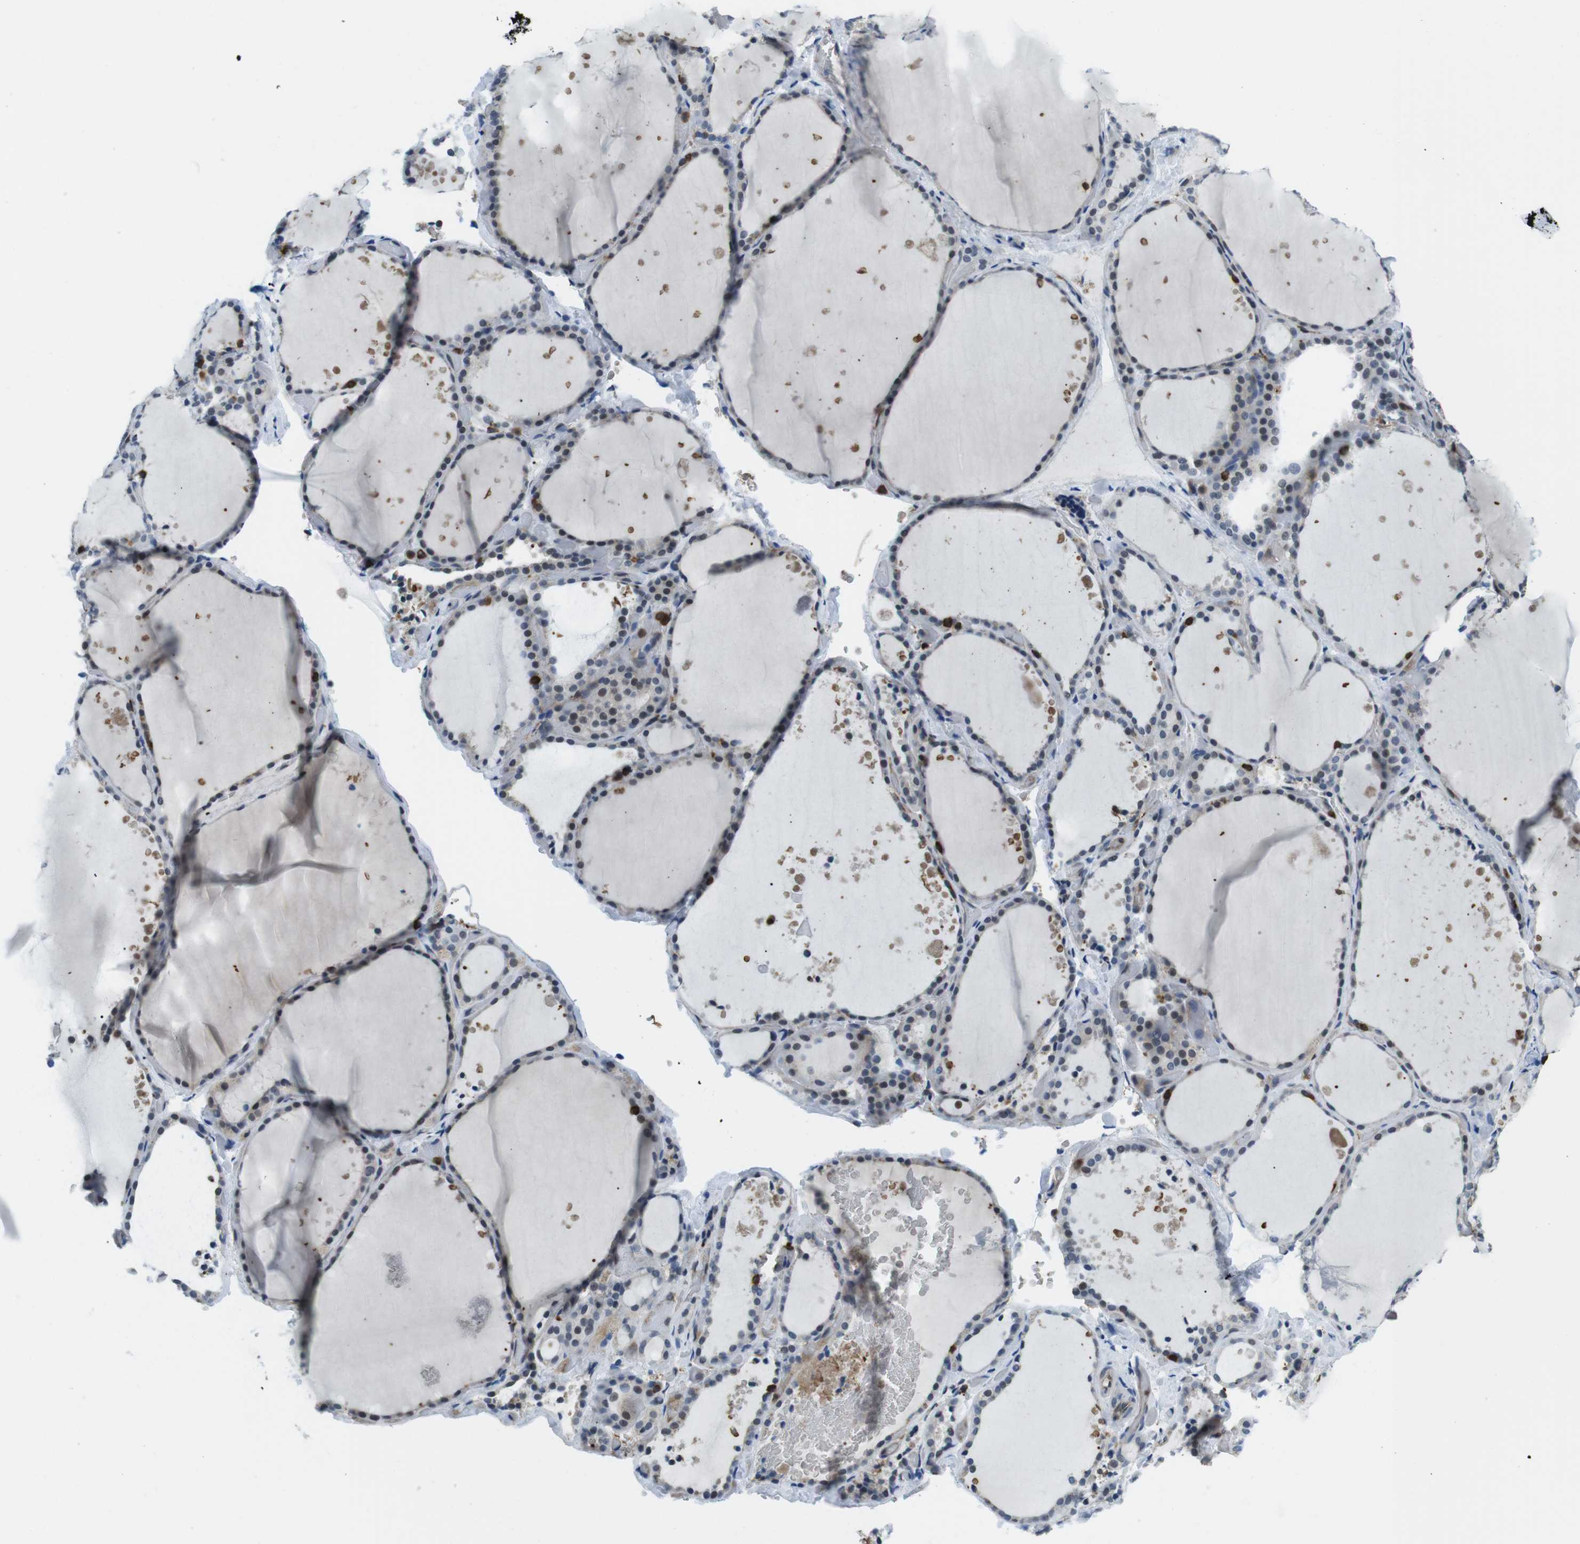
{"staining": {"intensity": "weak", "quantity": "<25%", "location": "nuclear"}, "tissue": "thyroid gland", "cell_type": "Glandular cells", "image_type": "normal", "snomed": [{"axis": "morphology", "description": "Normal tissue, NOS"}, {"axis": "topography", "description": "Thyroid gland"}], "caption": "Immunohistochemistry (IHC) histopathology image of normal thyroid gland stained for a protein (brown), which exhibits no staining in glandular cells. Brightfield microscopy of immunohistochemistry (IHC) stained with DAB (3,3'-diaminobenzidine) (brown) and hematoxylin (blue), captured at high magnification.", "gene": "STK10", "patient": {"sex": "female", "age": 44}}